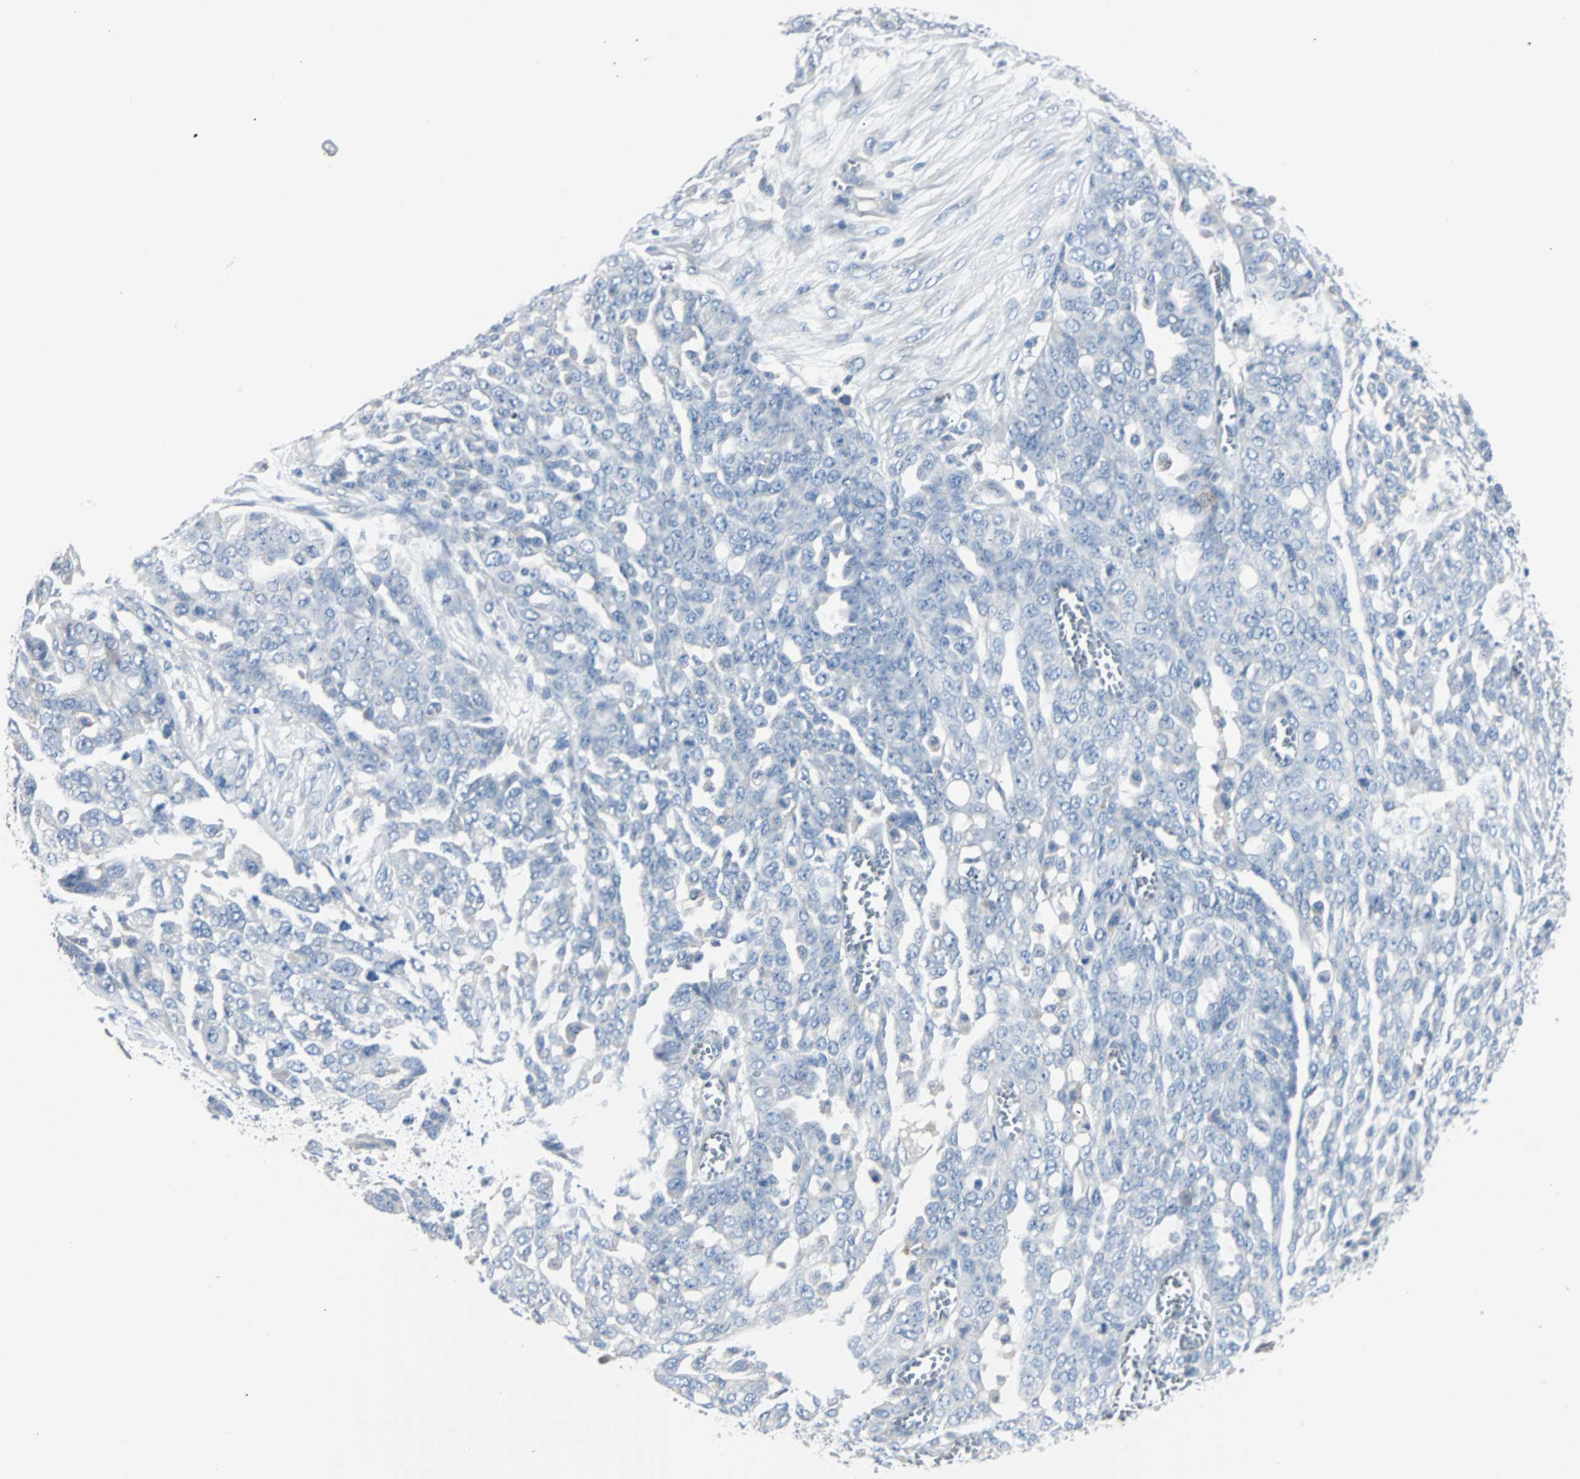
{"staining": {"intensity": "negative", "quantity": "none", "location": "none"}, "tissue": "ovarian cancer", "cell_type": "Tumor cells", "image_type": "cancer", "snomed": [{"axis": "morphology", "description": "Cystadenocarcinoma, serous, NOS"}, {"axis": "topography", "description": "Soft tissue"}, {"axis": "topography", "description": "Ovary"}], "caption": "Ovarian cancer (serous cystadenocarcinoma) was stained to show a protein in brown. There is no significant expression in tumor cells.", "gene": "RASA1", "patient": {"sex": "female", "age": 57}}